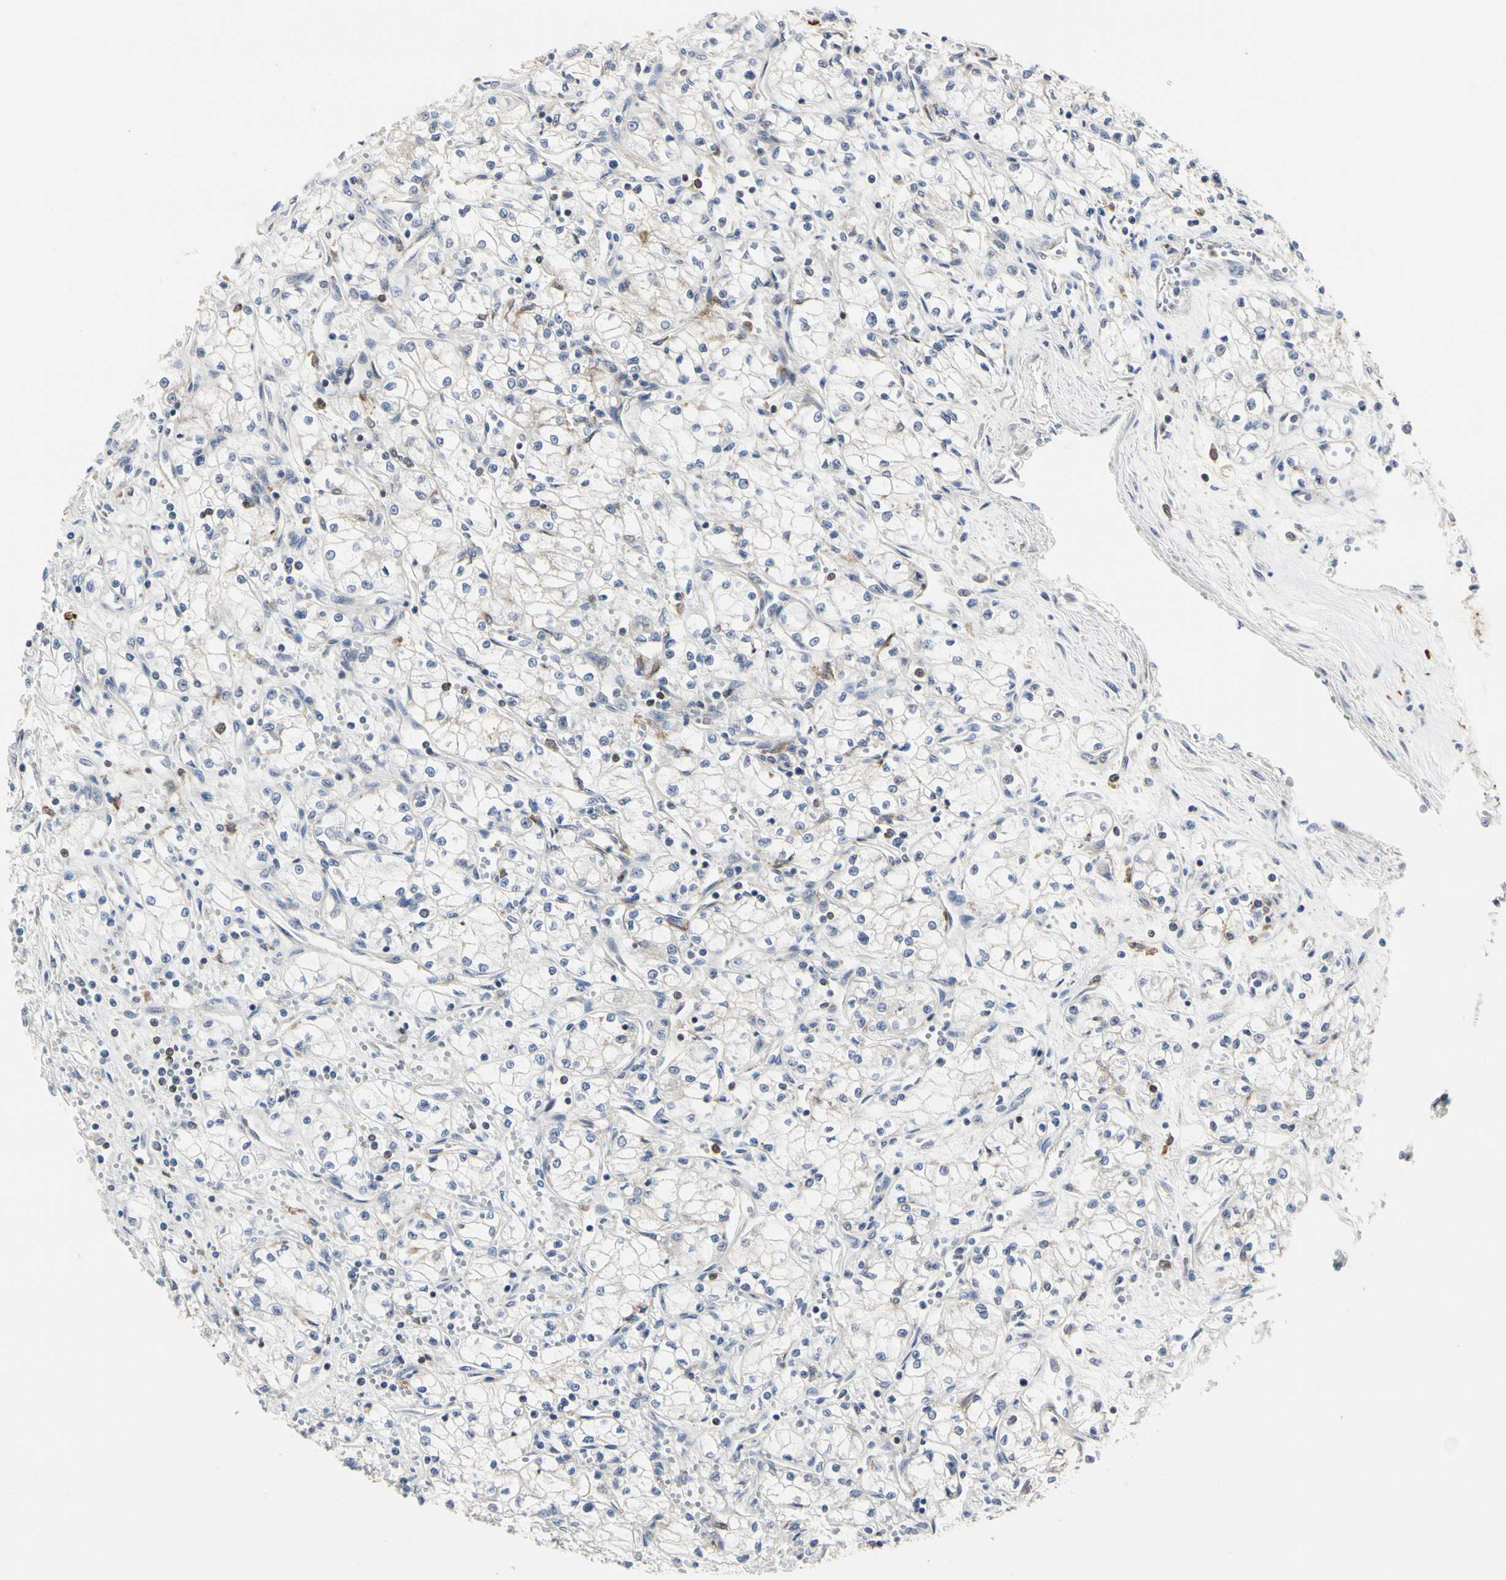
{"staining": {"intensity": "negative", "quantity": "none", "location": "none"}, "tissue": "renal cancer", "cell_type": "Tumor cells", "image_type": "cancer", "snomed": [{"axis": "morphology", "description": "Normal tissue, NOS"}, {"axis": "morphology", "description": "Adenocarcinoma, NOS"}, {"axis": "topography", "description": "Kidney"}], "caption": "This is an IHC photomicrograph of adenocarcinoma (renal). There is no staining in tumor cells.", "gene": "NAPG", "patient": {"sex": "male", "age": 59}}